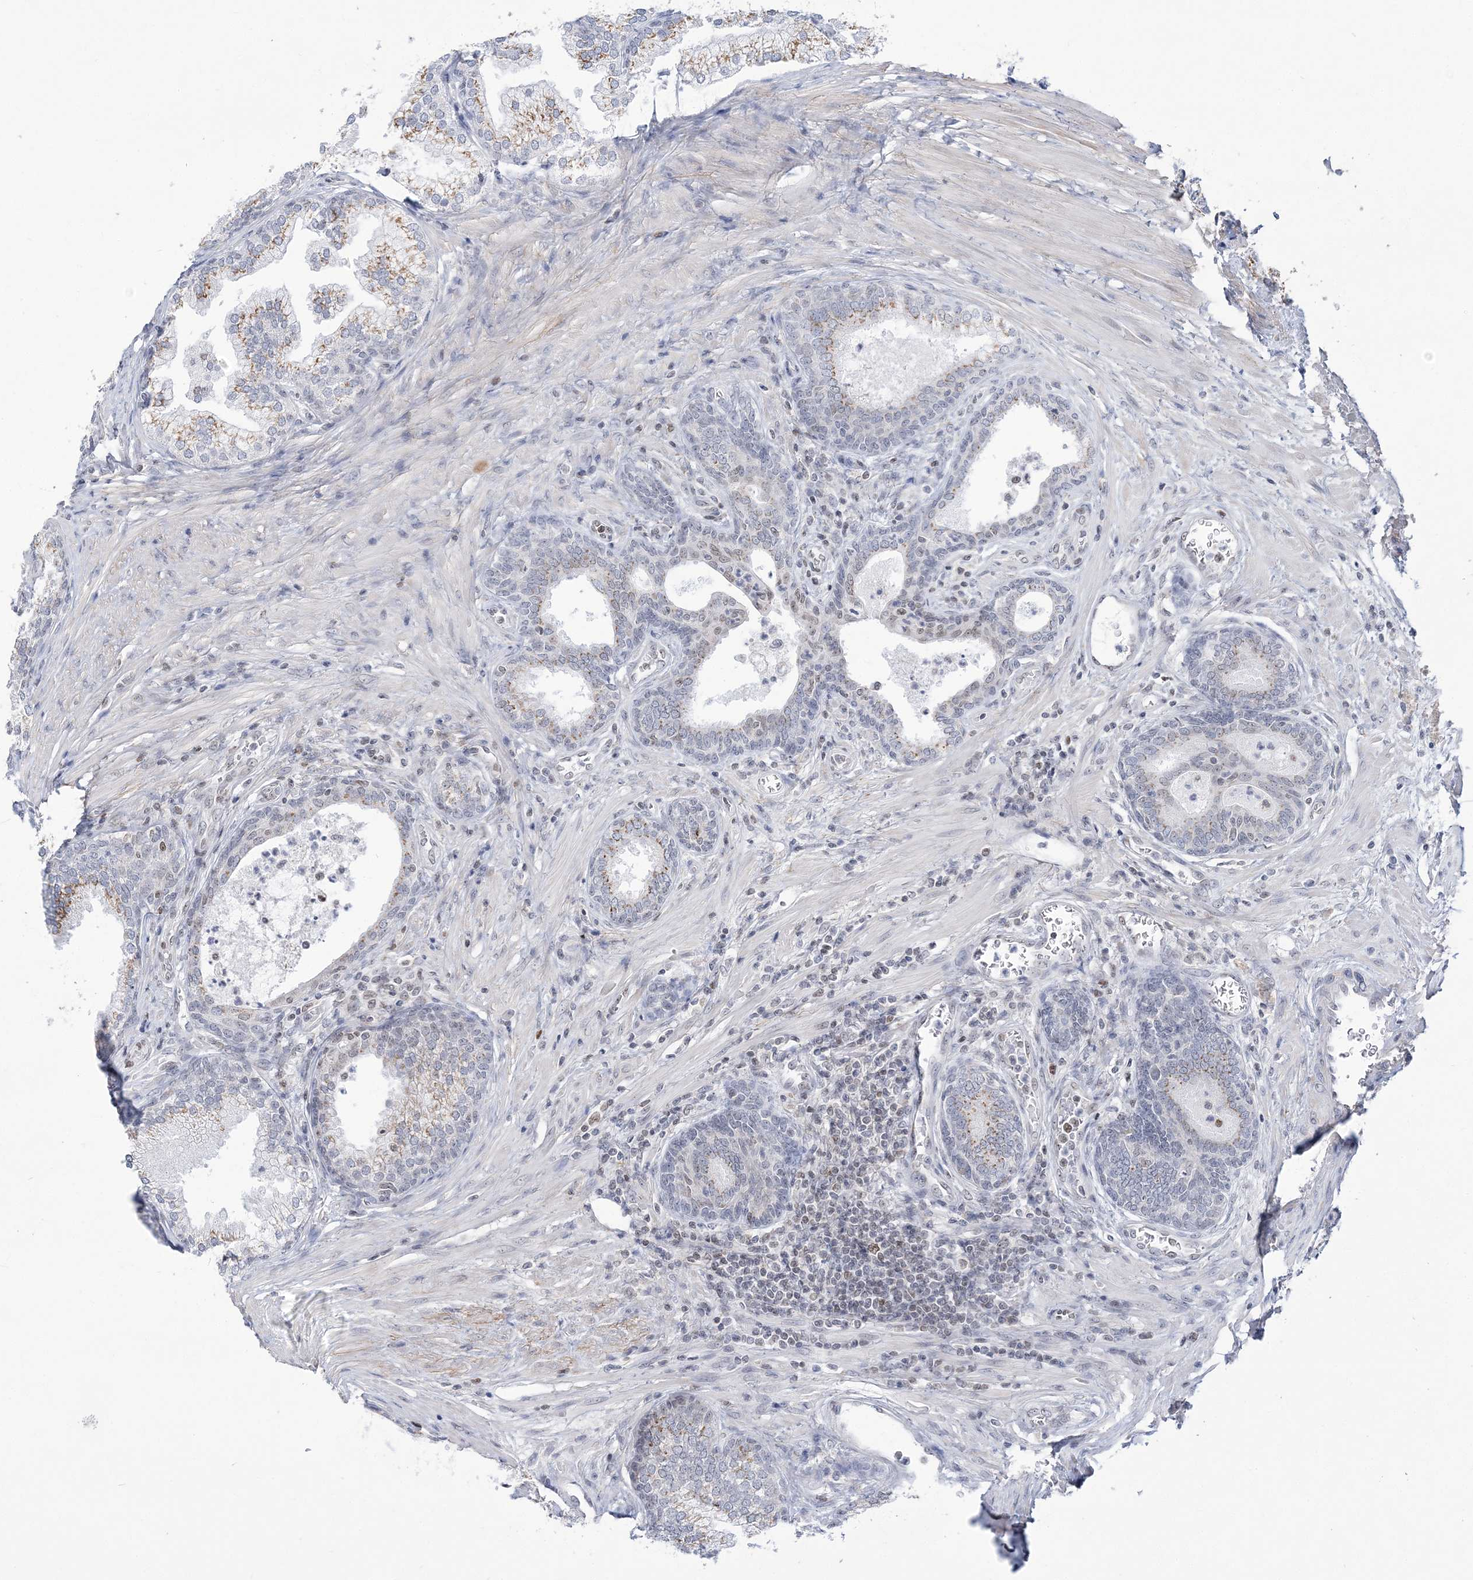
{"staining": {"intensity": "moderate", "quantity": "25%-75%", "location": "cytoplasmic/membranous"}, "tissue": "prostate", "cell_type": "Glandular cells", "image_type": "normal", "snomed": [{"axis": "morphology", "description": "Normal tissue, NOS"}, {"axis": "topography", "description": "Prostate"}], "caption": "Prostate stained with a brown dye shows moderate cytoplasmic/membranous positive expression in approximately 25%-75% of glandular cells.", "gene": "DDX21", "patient": {"sex": "male", "age": 76}}